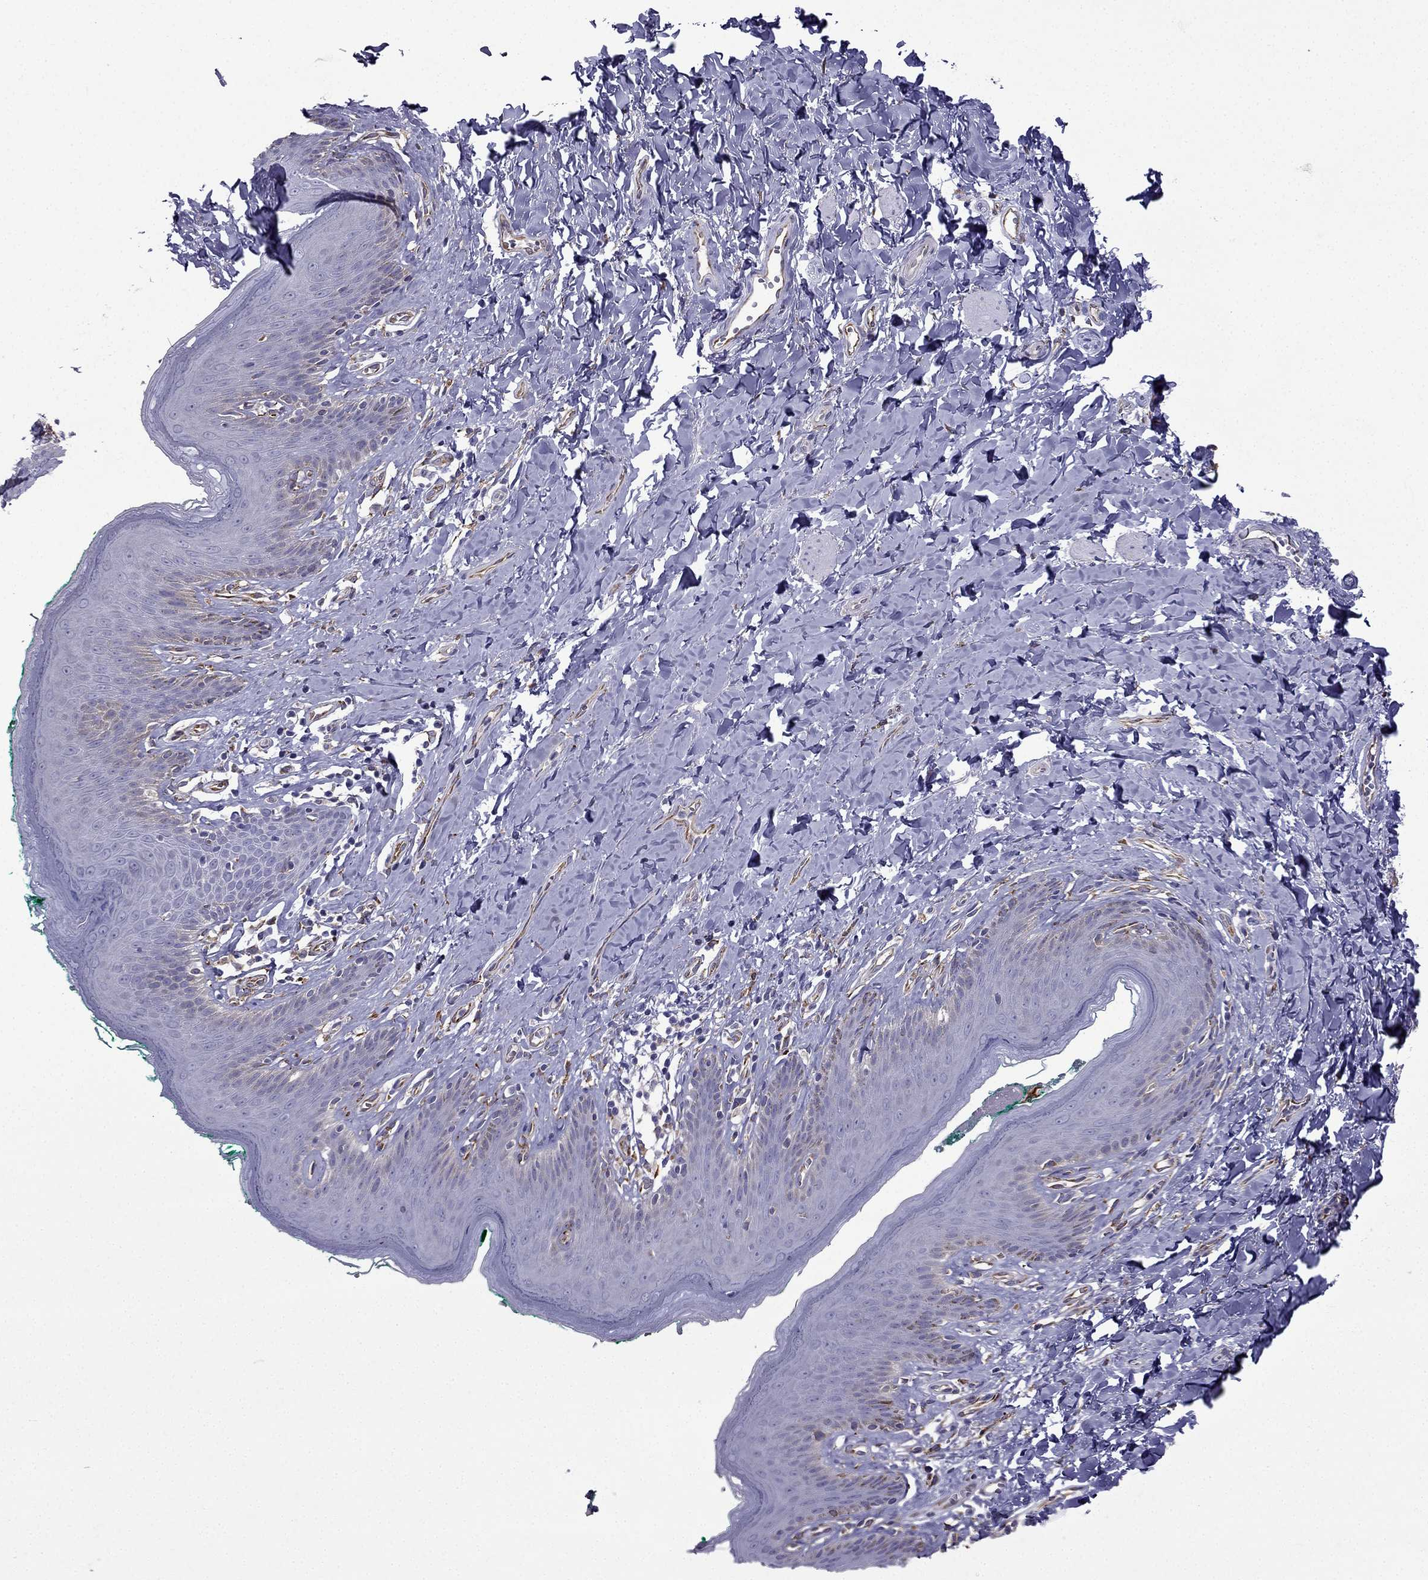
{"staining": {"intensity": "negative", "quantity": "none", "location": "none"}, "tissue": "skin", "cell_type": "Epidermal cells", "image_type": "normal", "snomed": [{"axis": "morphology", "description": "Normal tissue, NOS"}, {"axis": "topography", "description": "Vulva"}], "caption": "Benign skin was stained to show a protein in brown. There is no significant expression in epidermal cells.", "gene": "IKBIP", "patient": {"sex": "female", "age": 66}}